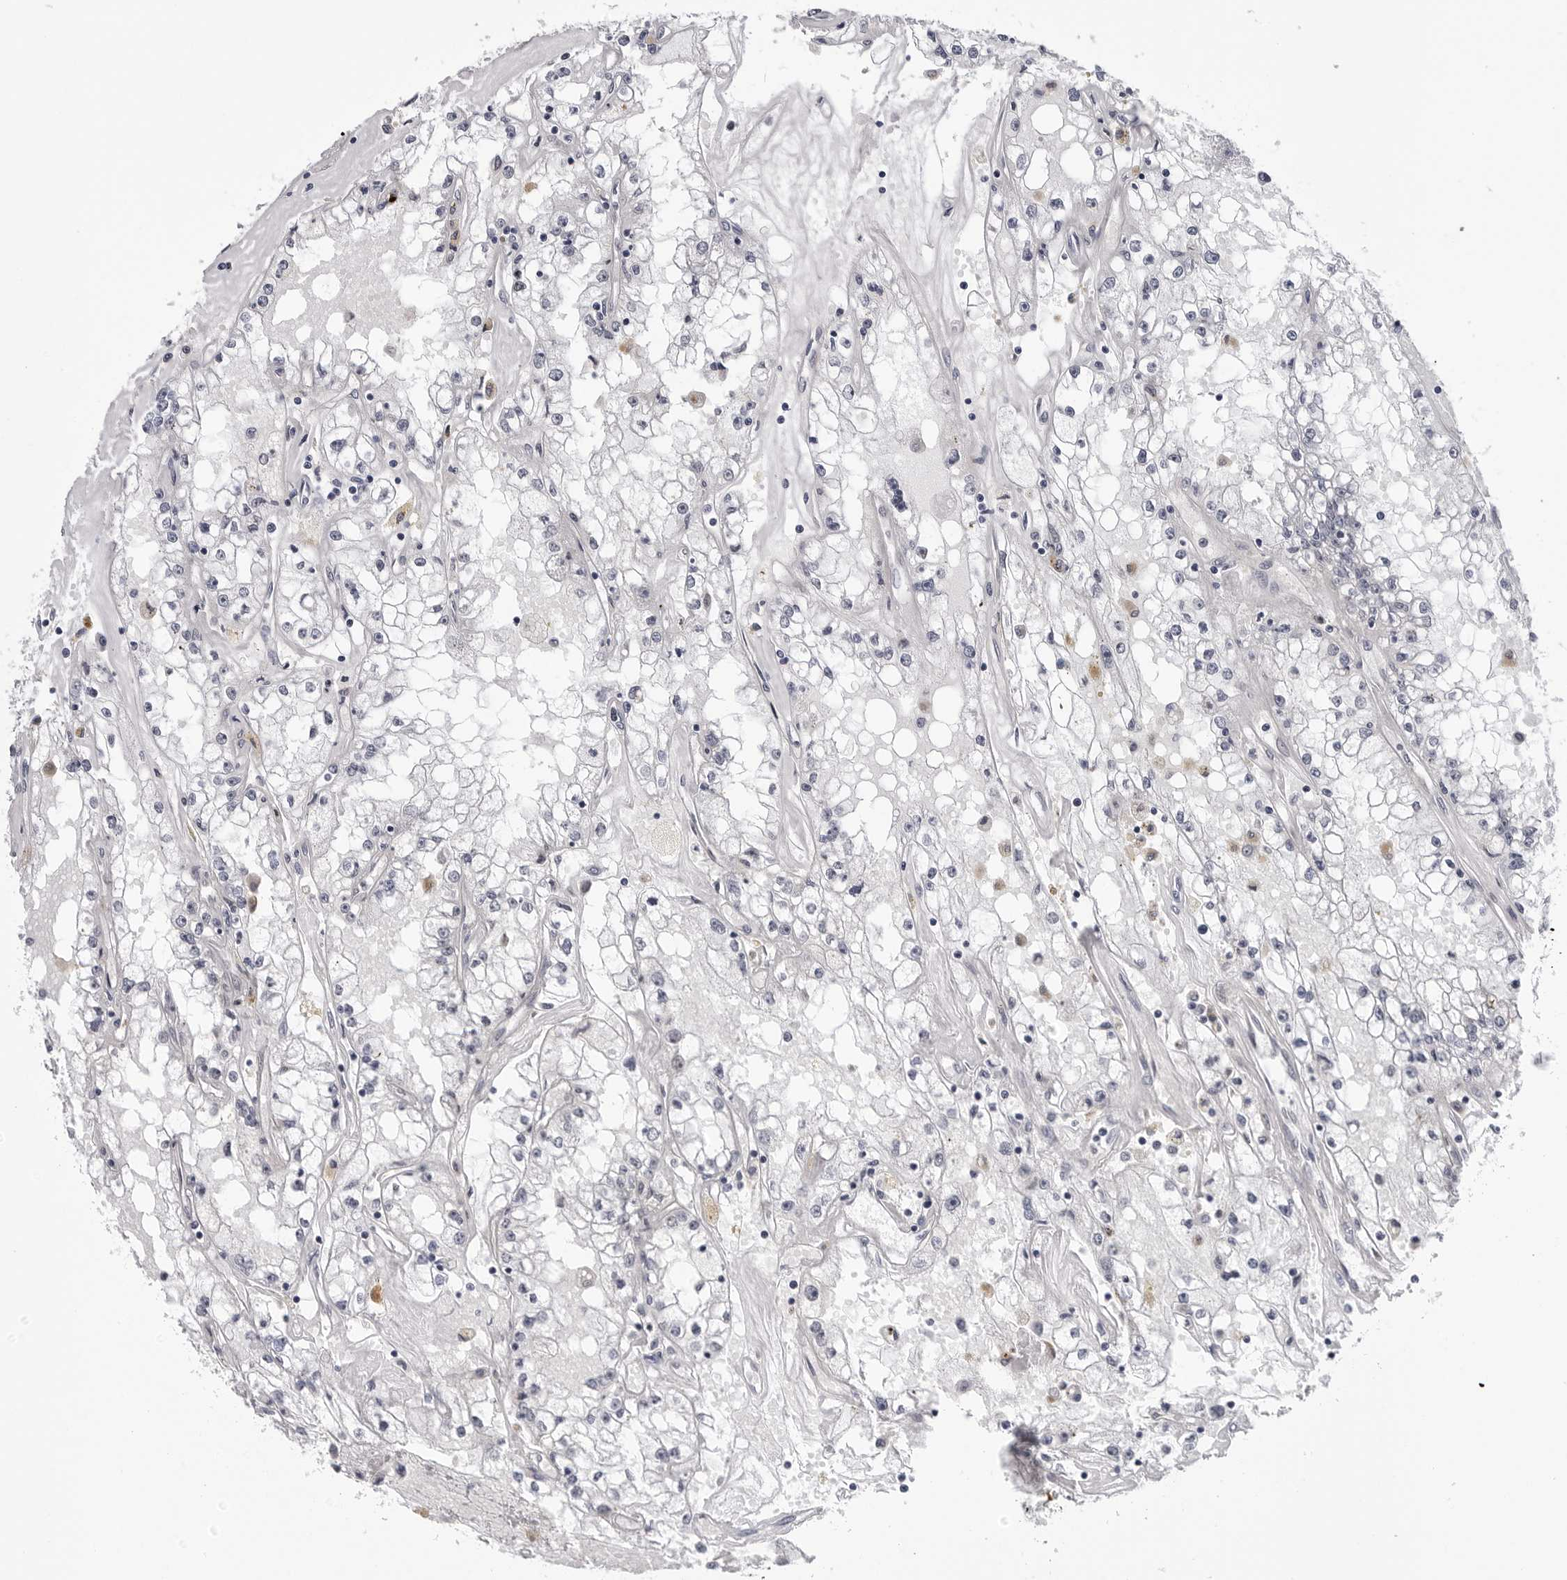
{"staining": {"intensity": "negative", "quantity": "none", "location": "none"}, "tissue": "renal cancer", "cell_type": "Tumor cells", "image_type": "cancer", "snomed": [{"axis": "morphology", "description": "Adenocarcinoma, NOS"}, {"axis": "topography", "description": "Kidney"}], "caption": "Renal cancer (adenocarcinoma) was stained to show a protein in brown. There is no significant positivity in tumor cells.", "gene": "KIAA1614", "patient": {"sex": "male", "age": 56}}